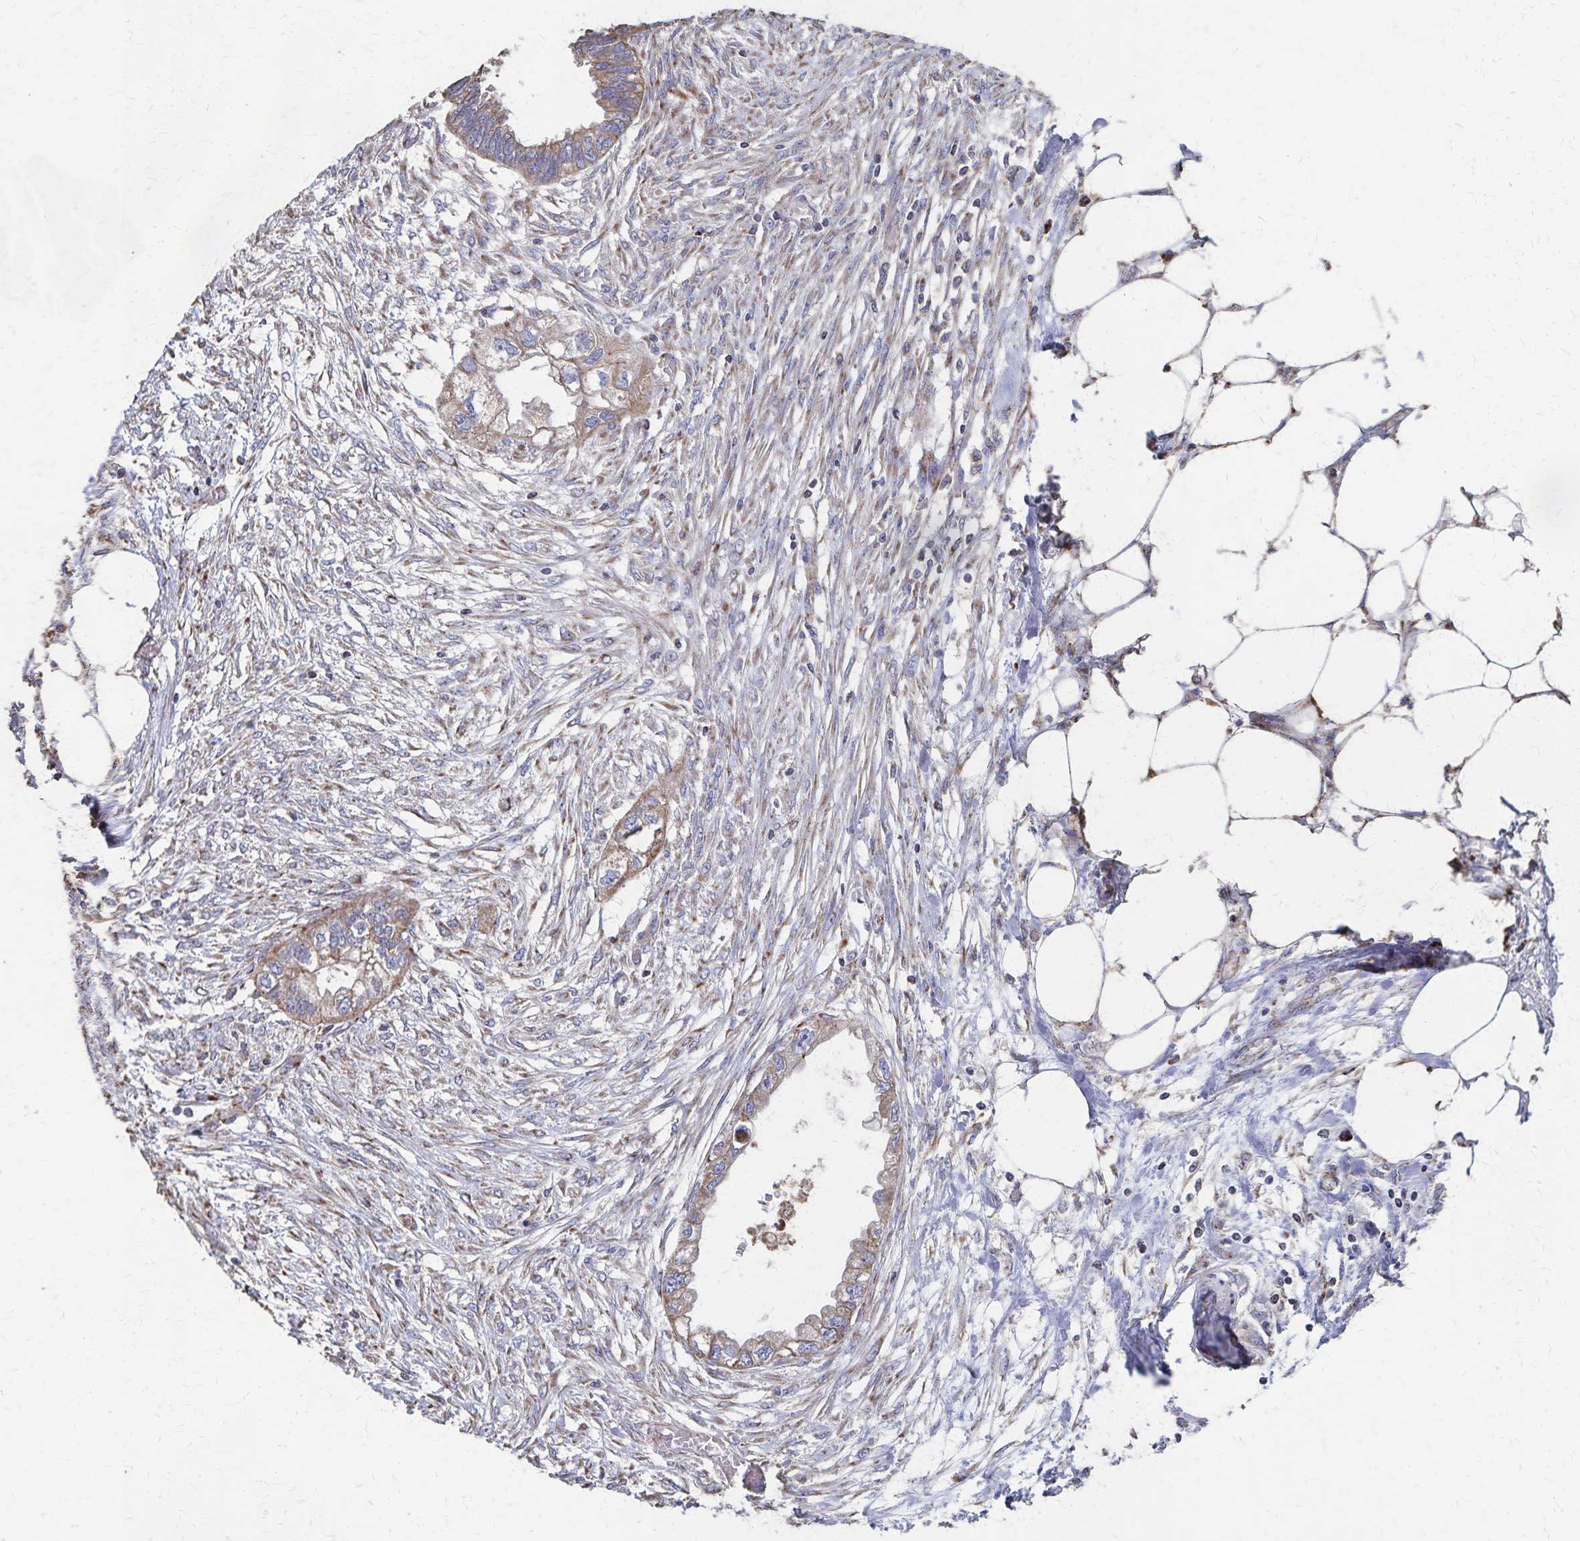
{"staining": {"intensity": "weak", "quantity": ">75%", "location": "cytoplasmic/membranous"}, "tissue": "endometrial cancer", "cell_type": "Tumor cells", "image_type": "cancer", "snomed": [{"axis": "morphology", "description": "Adenocarcinoma, NOS"}, {"axis": "morphology", "description": "Adenocarcinoma, metastatic, NOS"}, {"axis": "topography", "description": "Adipose tissue"}, {"axis": "topography", "description": "Endometrium"}], "caption": "Brown immunohistochemical staining in human endometrial cancer (metastatic adenocarcinoma) exhibits weak cytoplasmic/membranous staining in about >75% of tumor cells.", "gene": "PGAP2", "patient": {"sex": "female", "age": 67}}